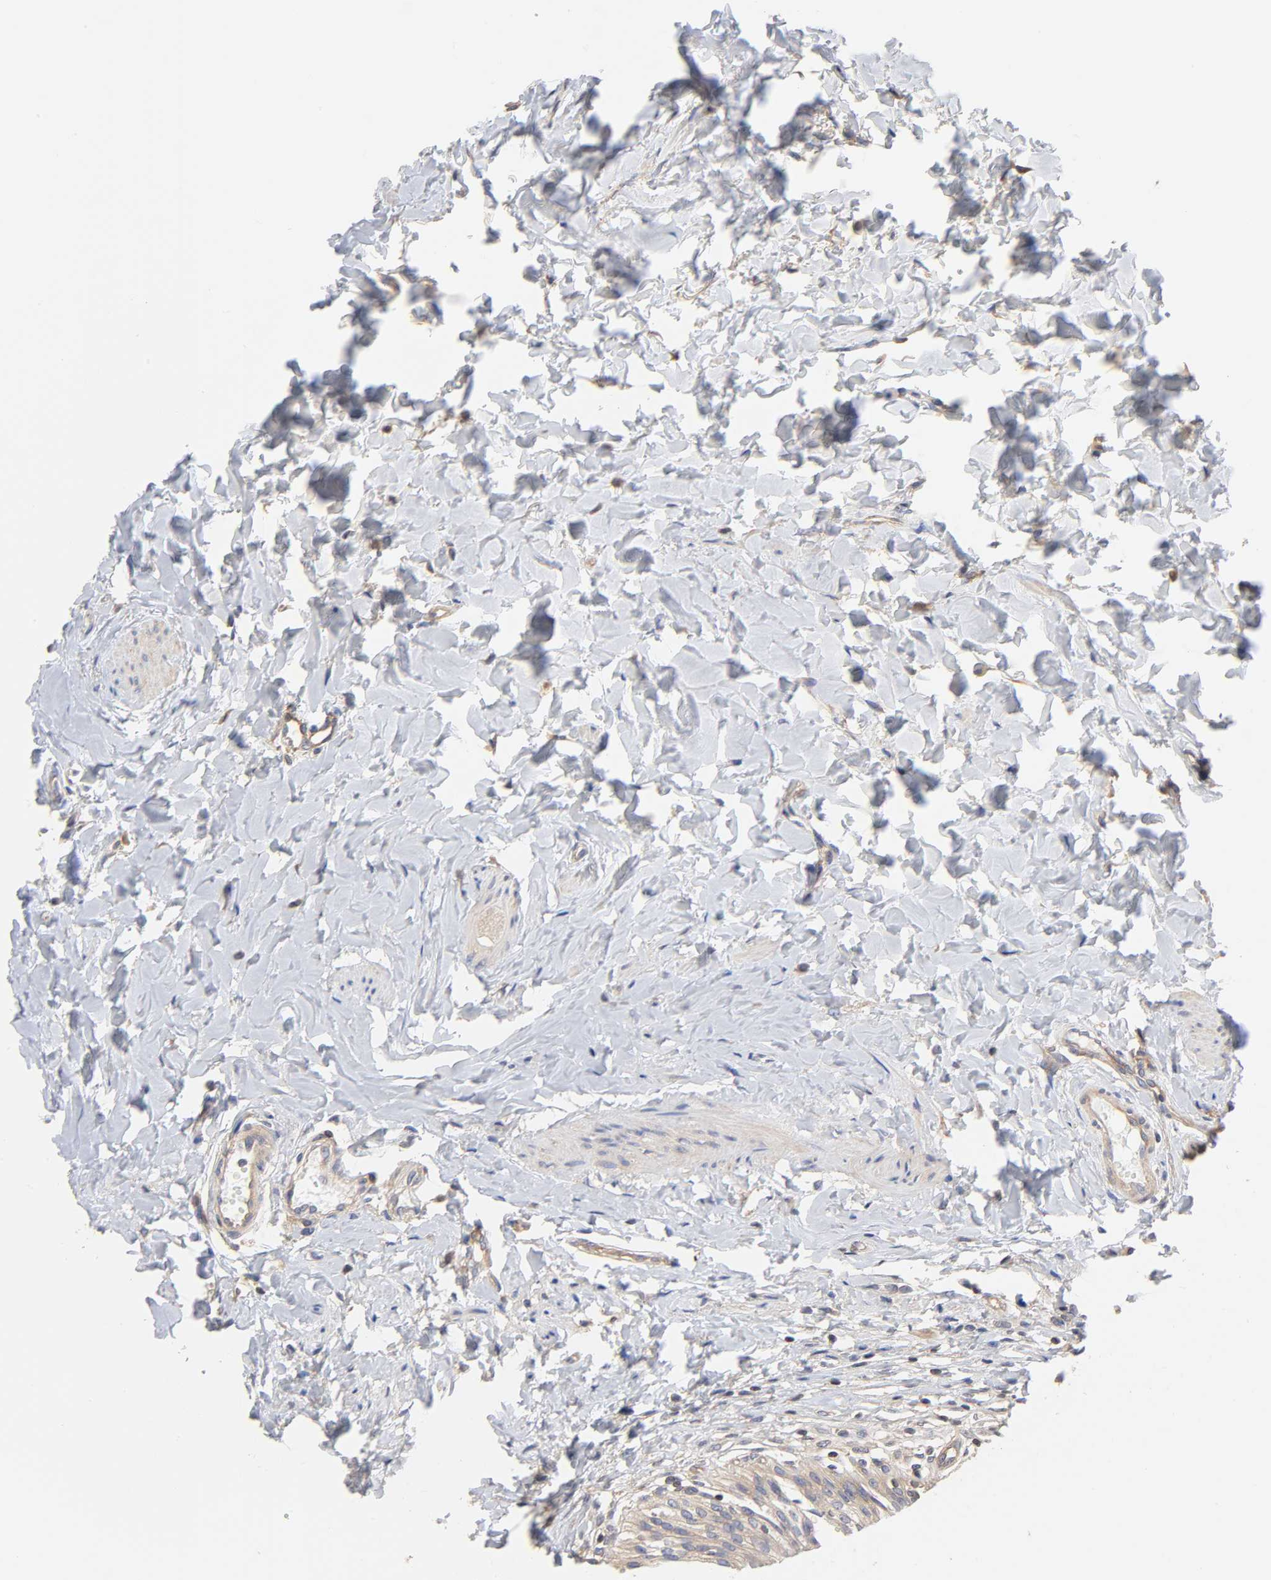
{"staining": {"intensity": "moderate", "quantity": ">75%", "location": "cytoplasmic/membranous"}, "tissue": "urinary bladder", "cell_type": "Urothelial cells", "image_type": "normal", "snomed": [{"axis": "morphology", "description": "Normal tissue, NOS"}, {"axis": "topography", "description": "Urinary bladder"}], "caption": "Urothelial cells reveal moderate cytoplasmic/membranous positivity in about >75% of cells in normal urinary bladder. The staining was performed using DAB (3,3'-diaminobenzidine), with brown indicating positive protein expression. Nuclei are stained blue with hematoxylin.", "gene": "STRN3", "patient": {"sex": "female", "age": 80}}